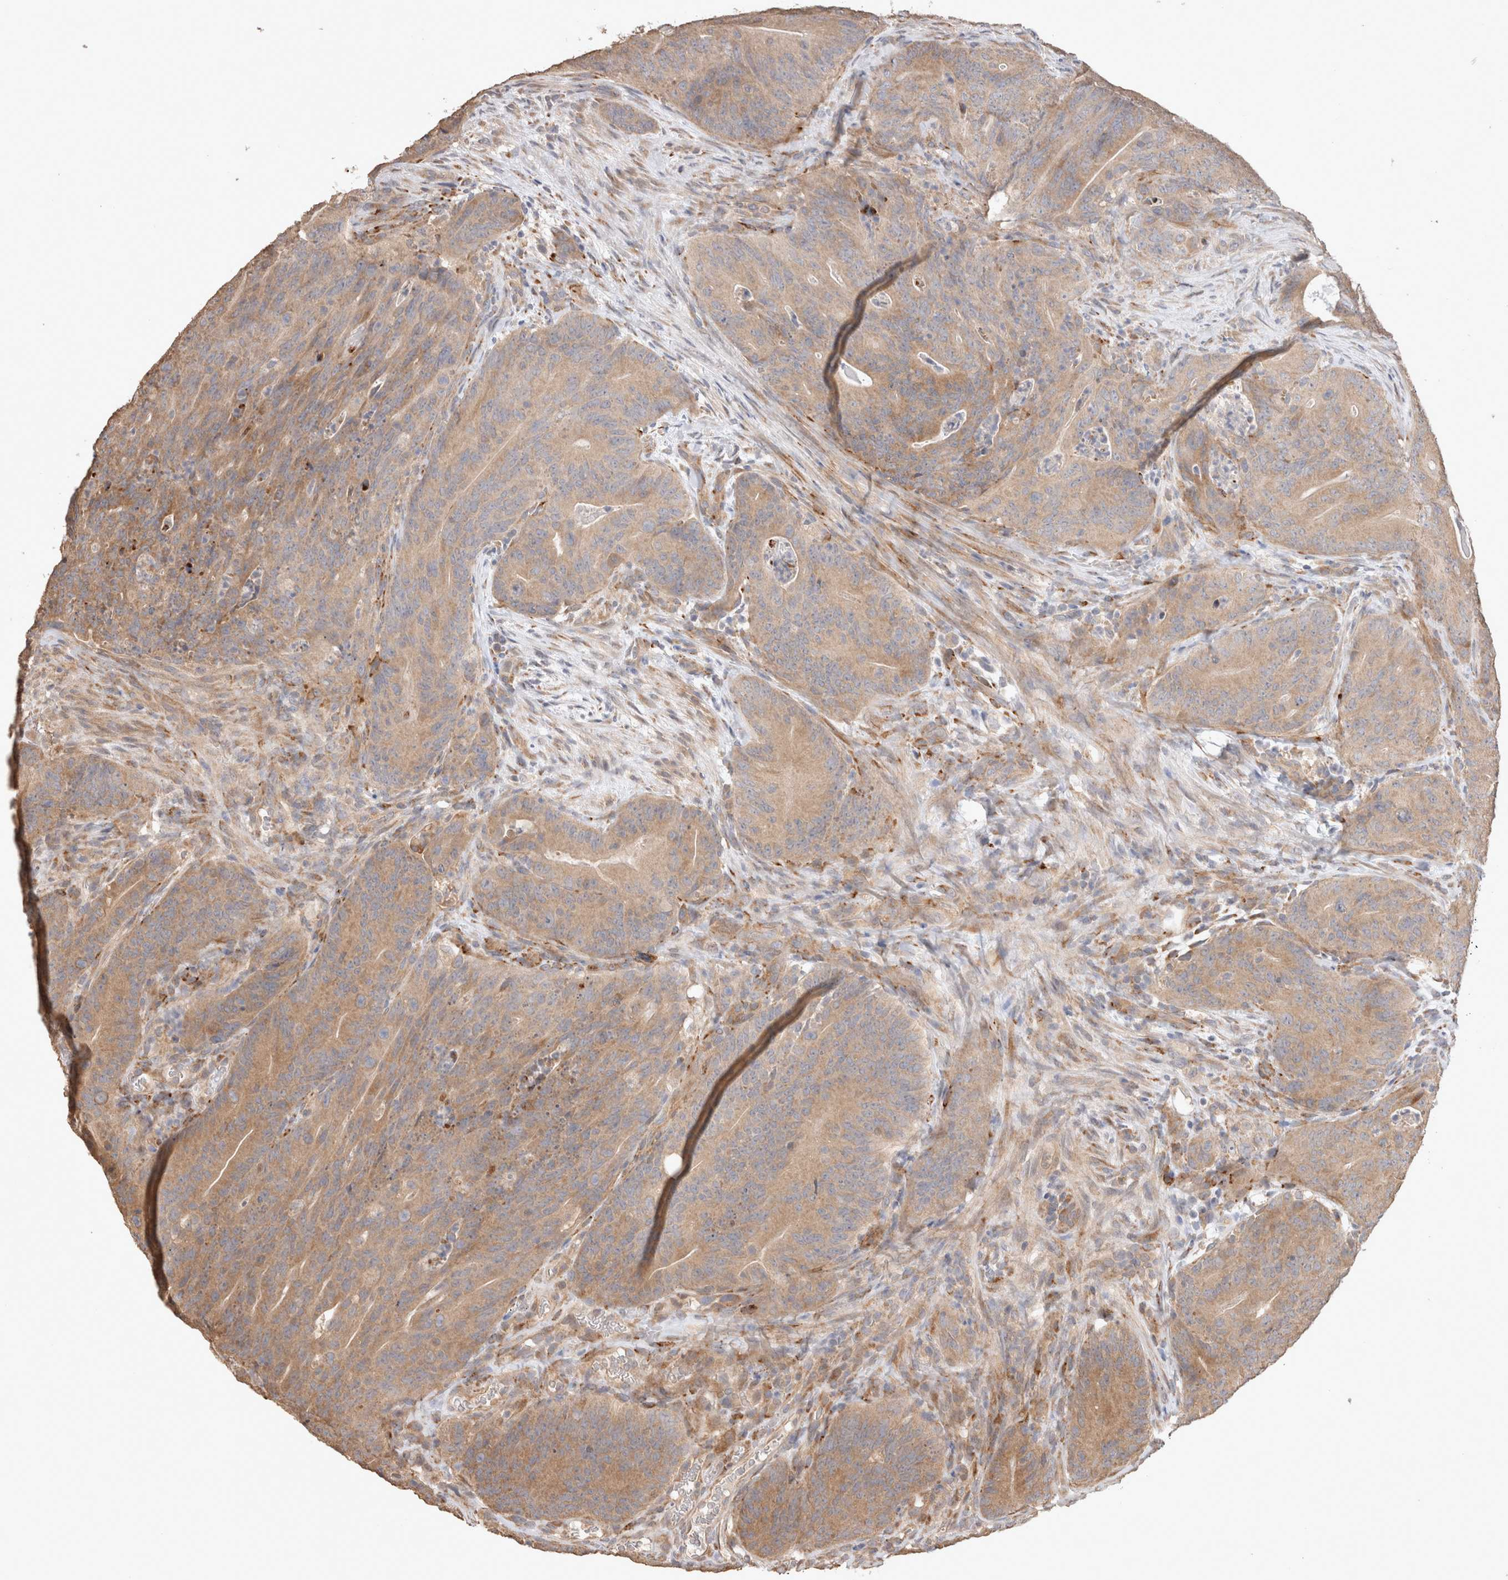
{"staining": {"intensity": "moderate", "quantity": ">75%", "location": "cytoplasmic/membranous"}, "tissue": "colorectal cancer", "cell_type": "Tumor cells", "image_type": "cancer", "snomed": [{"axis": "morphology", "description": "Normal tissue, NOS"}, {"axis": "topography", "description": "Colon"}], "caption": "Approximately >75% of tumor cells in human colorectal cancer show moderate cytoplasmic/membranous protein positivity as visualized by brown immunohistochemical staining.", "gene": "HROB", "patient": {"sex": "female", "age": 82}}